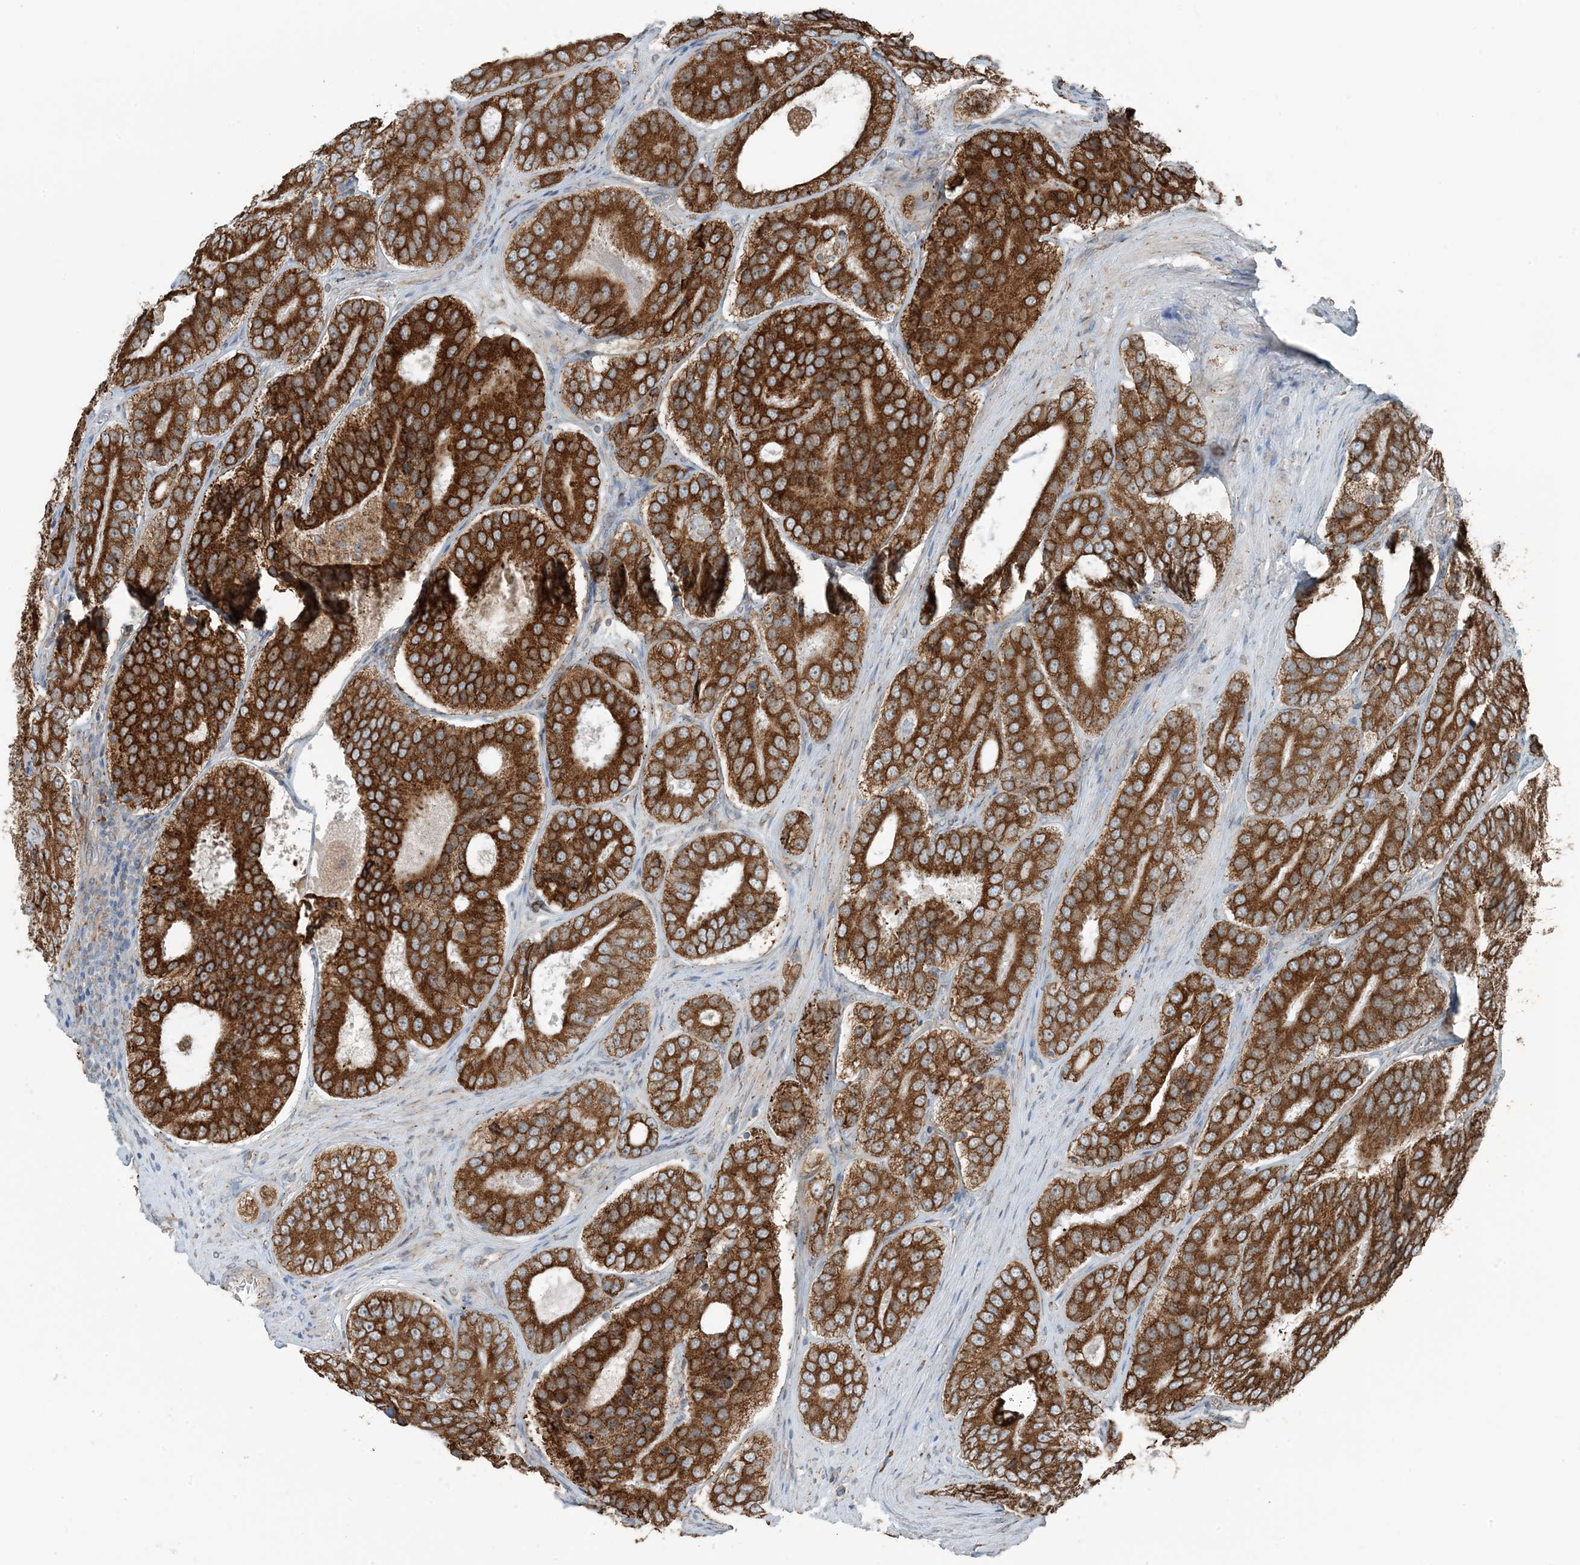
{"staining": {"intensity": "strong", "quantity": ">75%", "location": "cytoplasmic/membranous"}, "tissue": "prostate cancer", "cell_type": "Tumor cells", "image_type": "cancer", "snomed": [{"axis": "morphology", "description": "Adenocarcinoma, High grade"}, {"axis": "topography", "description": "Prostate"}], "caption": "Immunohistochemical staining of human adenocarcinoma (high-grade) (prostate) shows high levels of strong cytoplasmic/membranous expression in about >75% of tumor cells.", "gene": "CERKL", "patient": {"sex": "male", "age": 56}}